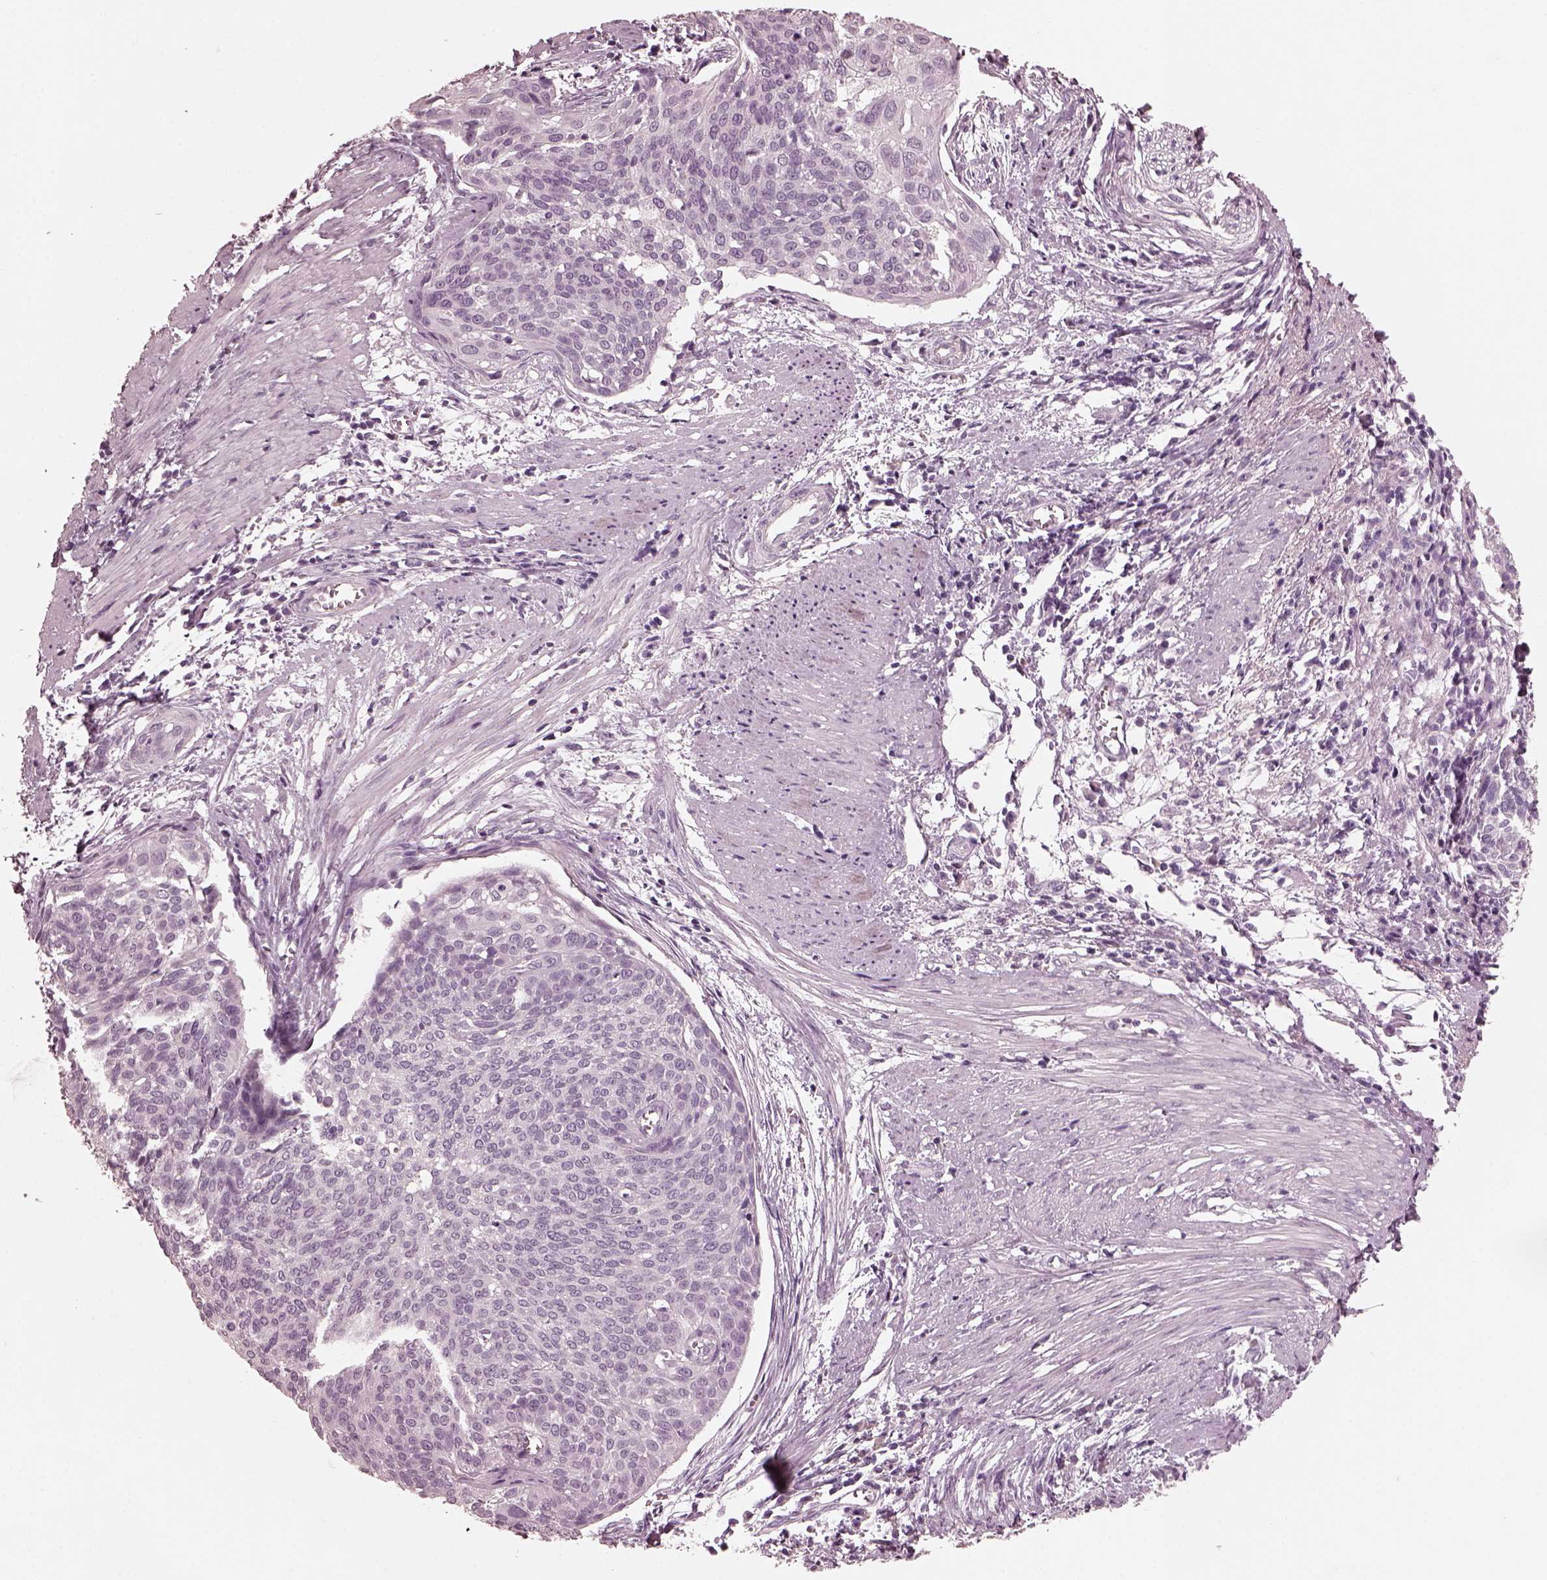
{"staining": {"intensity": "negative", "quantity": "none", "location": "none"}, "tissue": "cervical cancer", "cell_type": "Tumor cells", "image_type": "cancer", "snomed": [{"axis": "morphology", "description": "Squamous cell carcinoma, NOS"}, {"axis": "topography", "description": "Cervix"}], "caption": "There is no significant positivity in tumor cells of cervical squamous cell carcinoma. Brightfield microscopy of immunohistochemistry (IHC) stained with DAB (3,3'-diaminobenzidine) (brown) and hematoxylin (blue), captured at high magnification.", "gene": "CGA", "patient": {"sex": "female", "age": 39}}